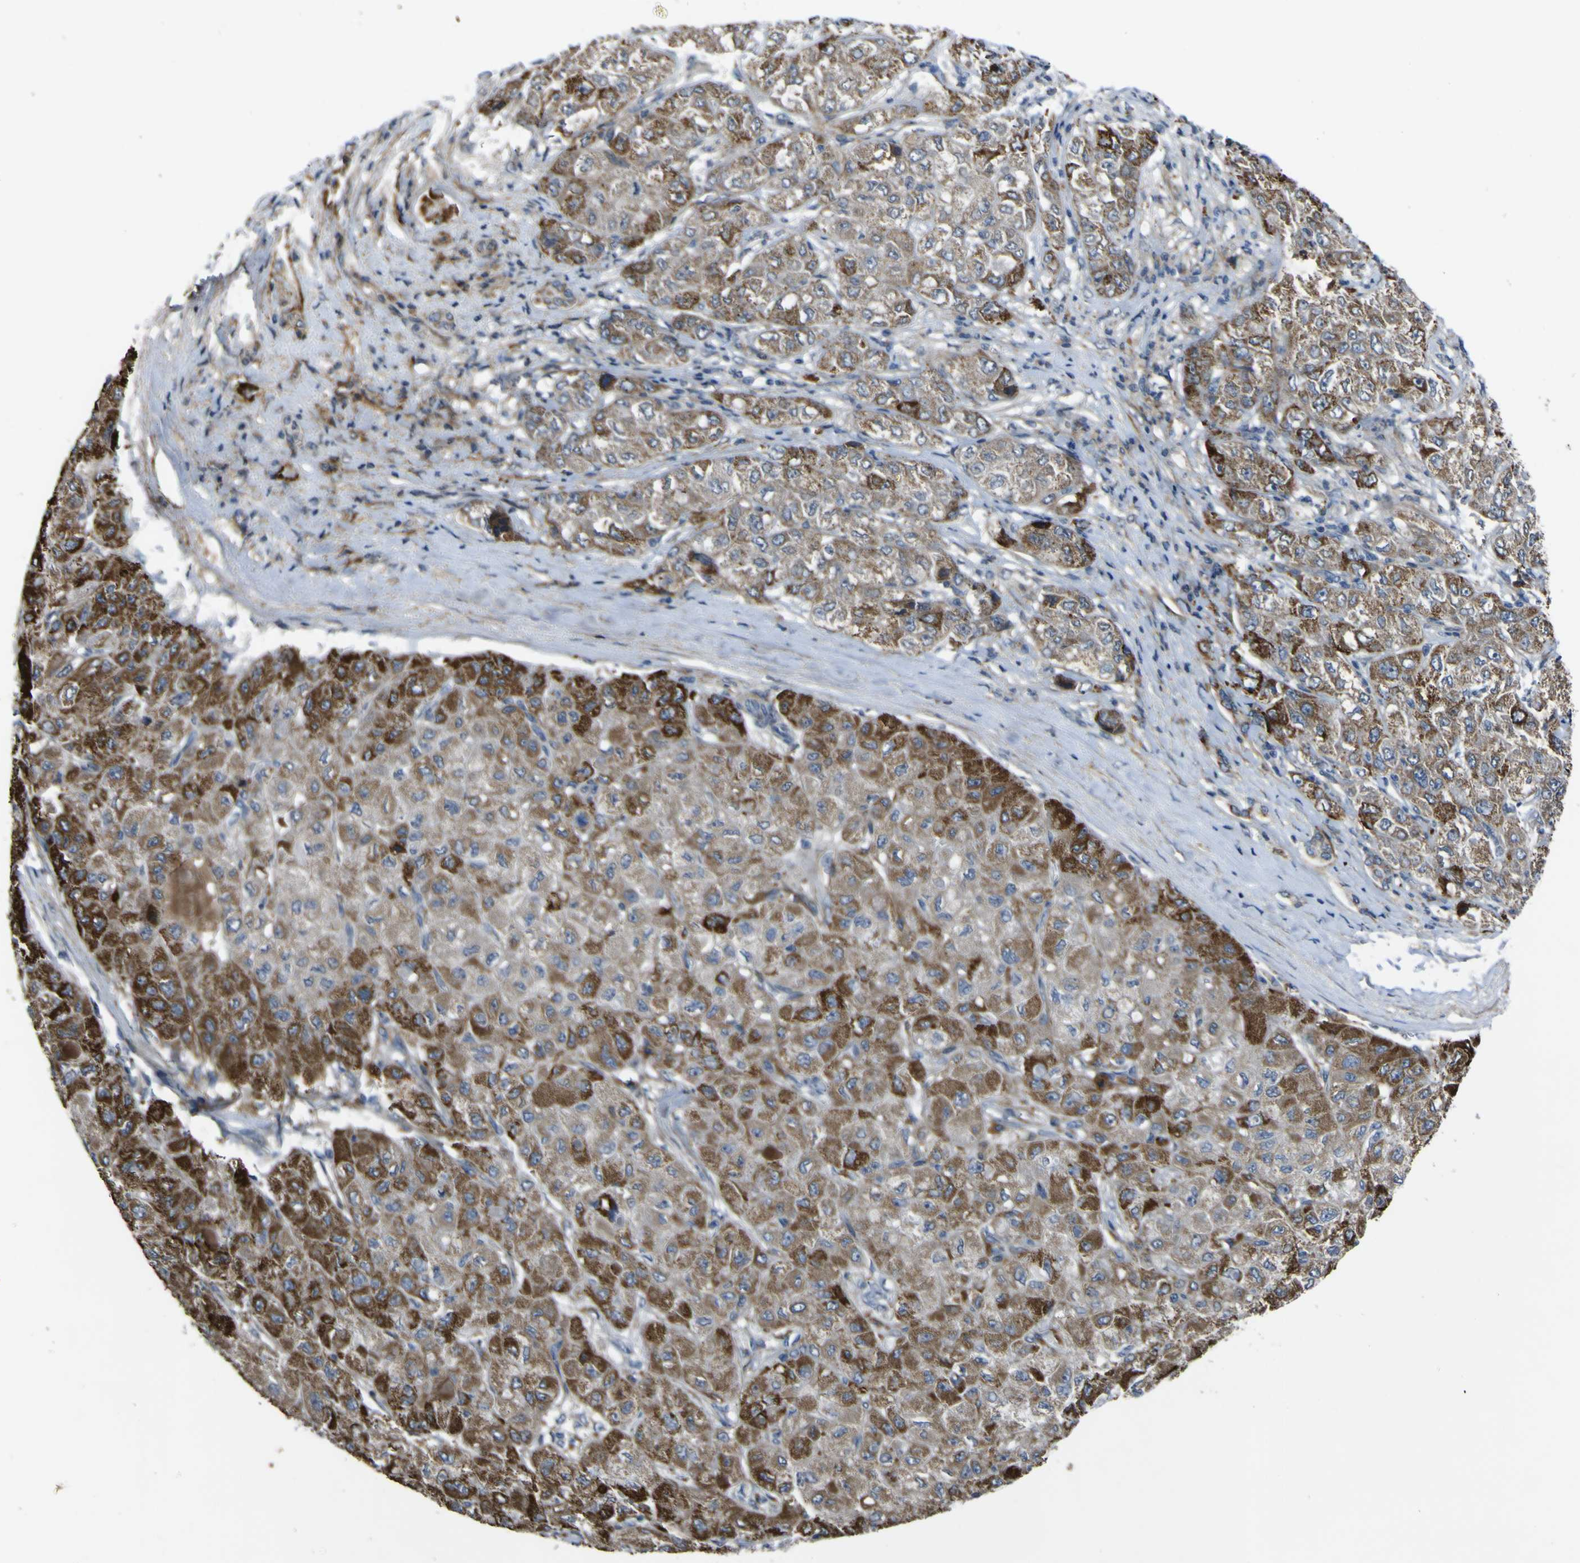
{"staining": {"intensity": "strong", "quantity": ">75%", "location": "cytoplasmic/membranous"}, "tissue": "liver cancer", "cell_type": "Tumor cells", "image_type": "cancer", "snomed": [{"axis": "morphology", "description": "Carcinoma, Hepatocellular, NOS"}, {"axis": "topography", "description": "Liver"}], "caption": "Immunohistochemical staining of liver cancer (hepatocellular carcinoma) displays high levels of strong cytoplasmic/membranous expression in approximately >75% of tumor cells.", "gene": "GPLD1", "patient": {"sex": "male", "age": 80}}